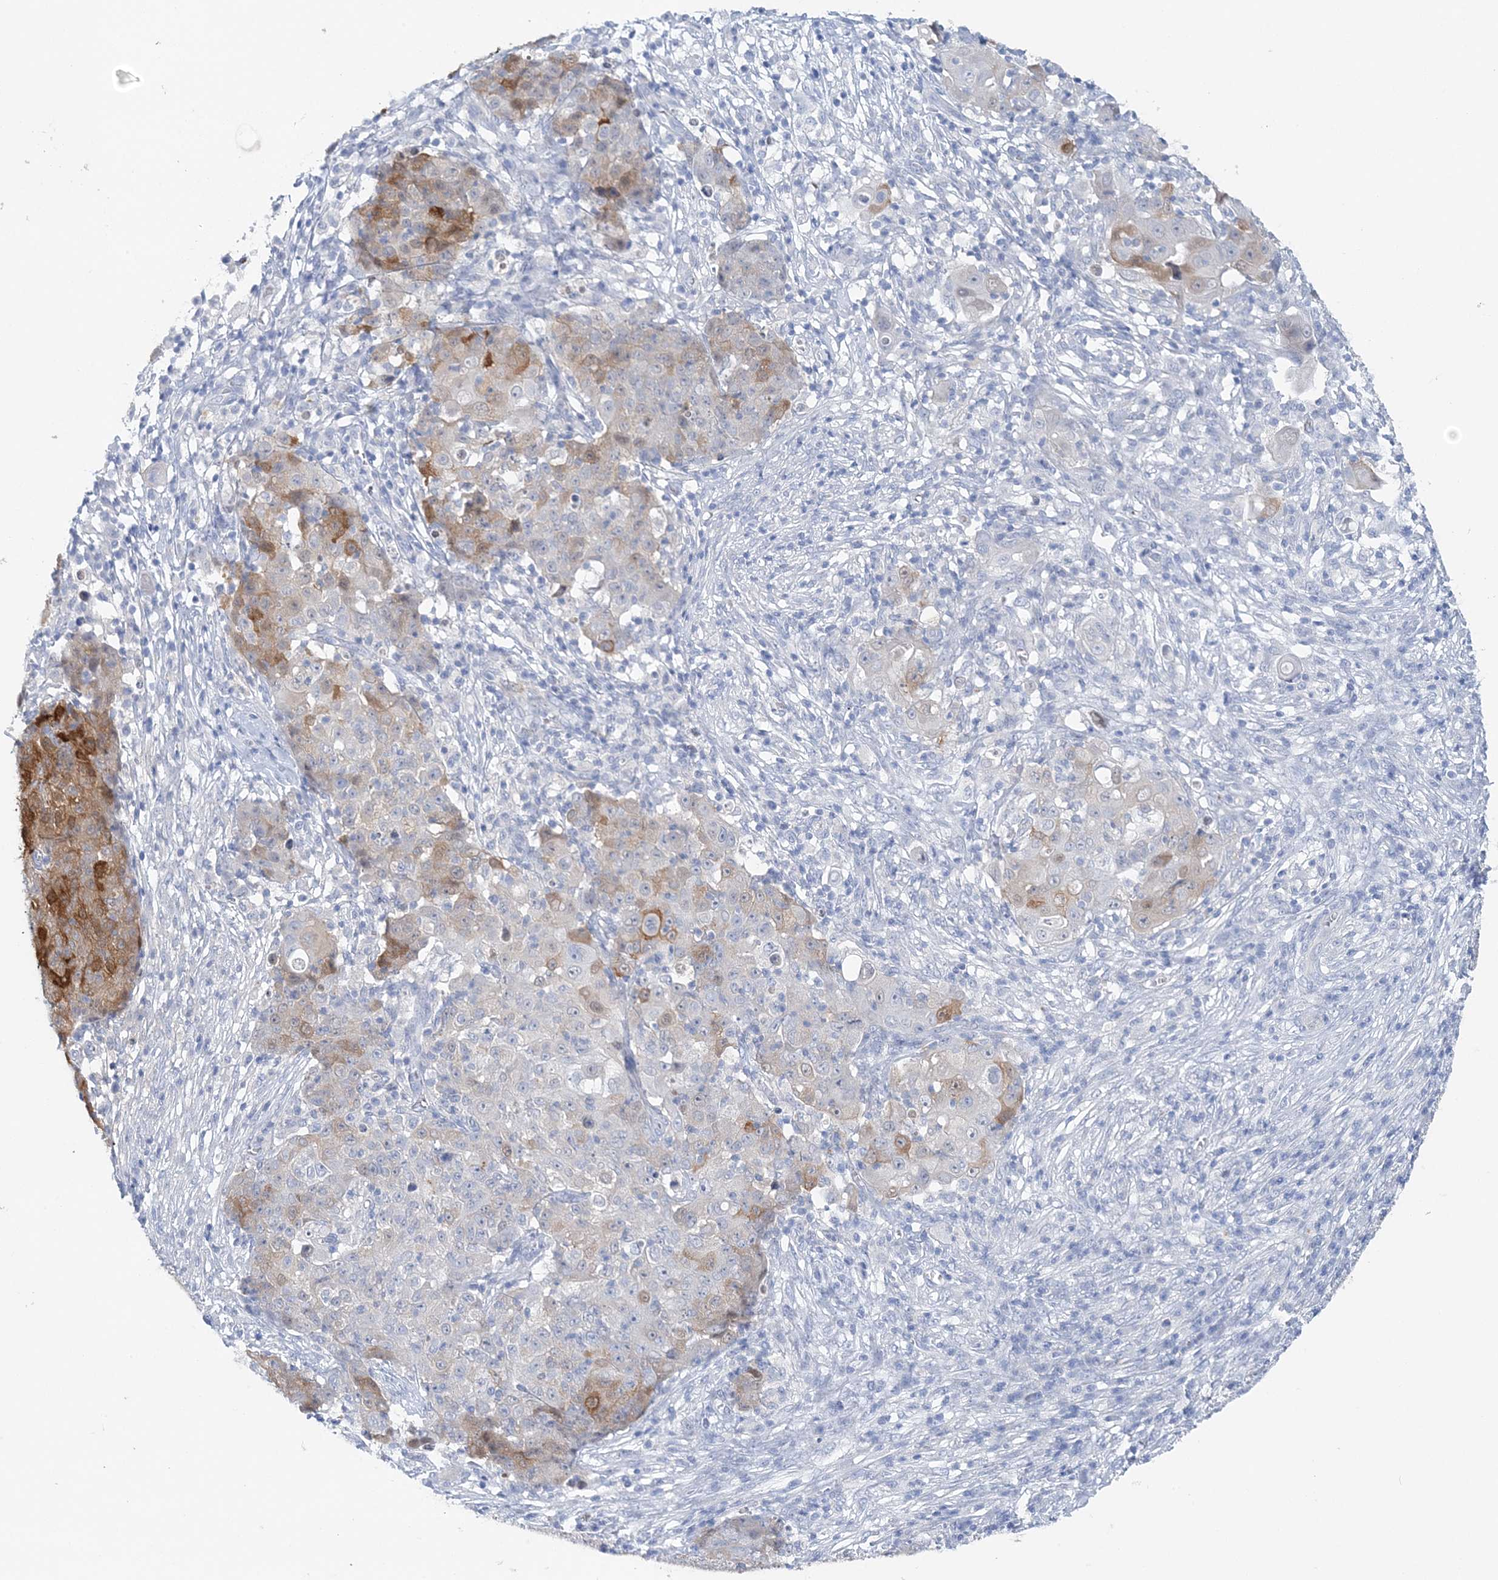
{"staining": {"intensity": "strong", "quantity": "<25%", "location": "cytoplasmic/membranous"}, "tissue": "ovarian cancer", "cell_type": "Tumor cells", "image_type": "cancer", "snomed": [{"axis": "morphology", "description": "Carcinoma, endometroid"}, {"axis": "topography", "description": "Ovary"}], "caption": "This is a photomicrograph of IHC staining of ovarian cancer, which shows strong staining in the cytoplasmic/membranous of tumor cells.", "gene": "HMGCS1", "patient": {"sex": "female", "age": 42}}